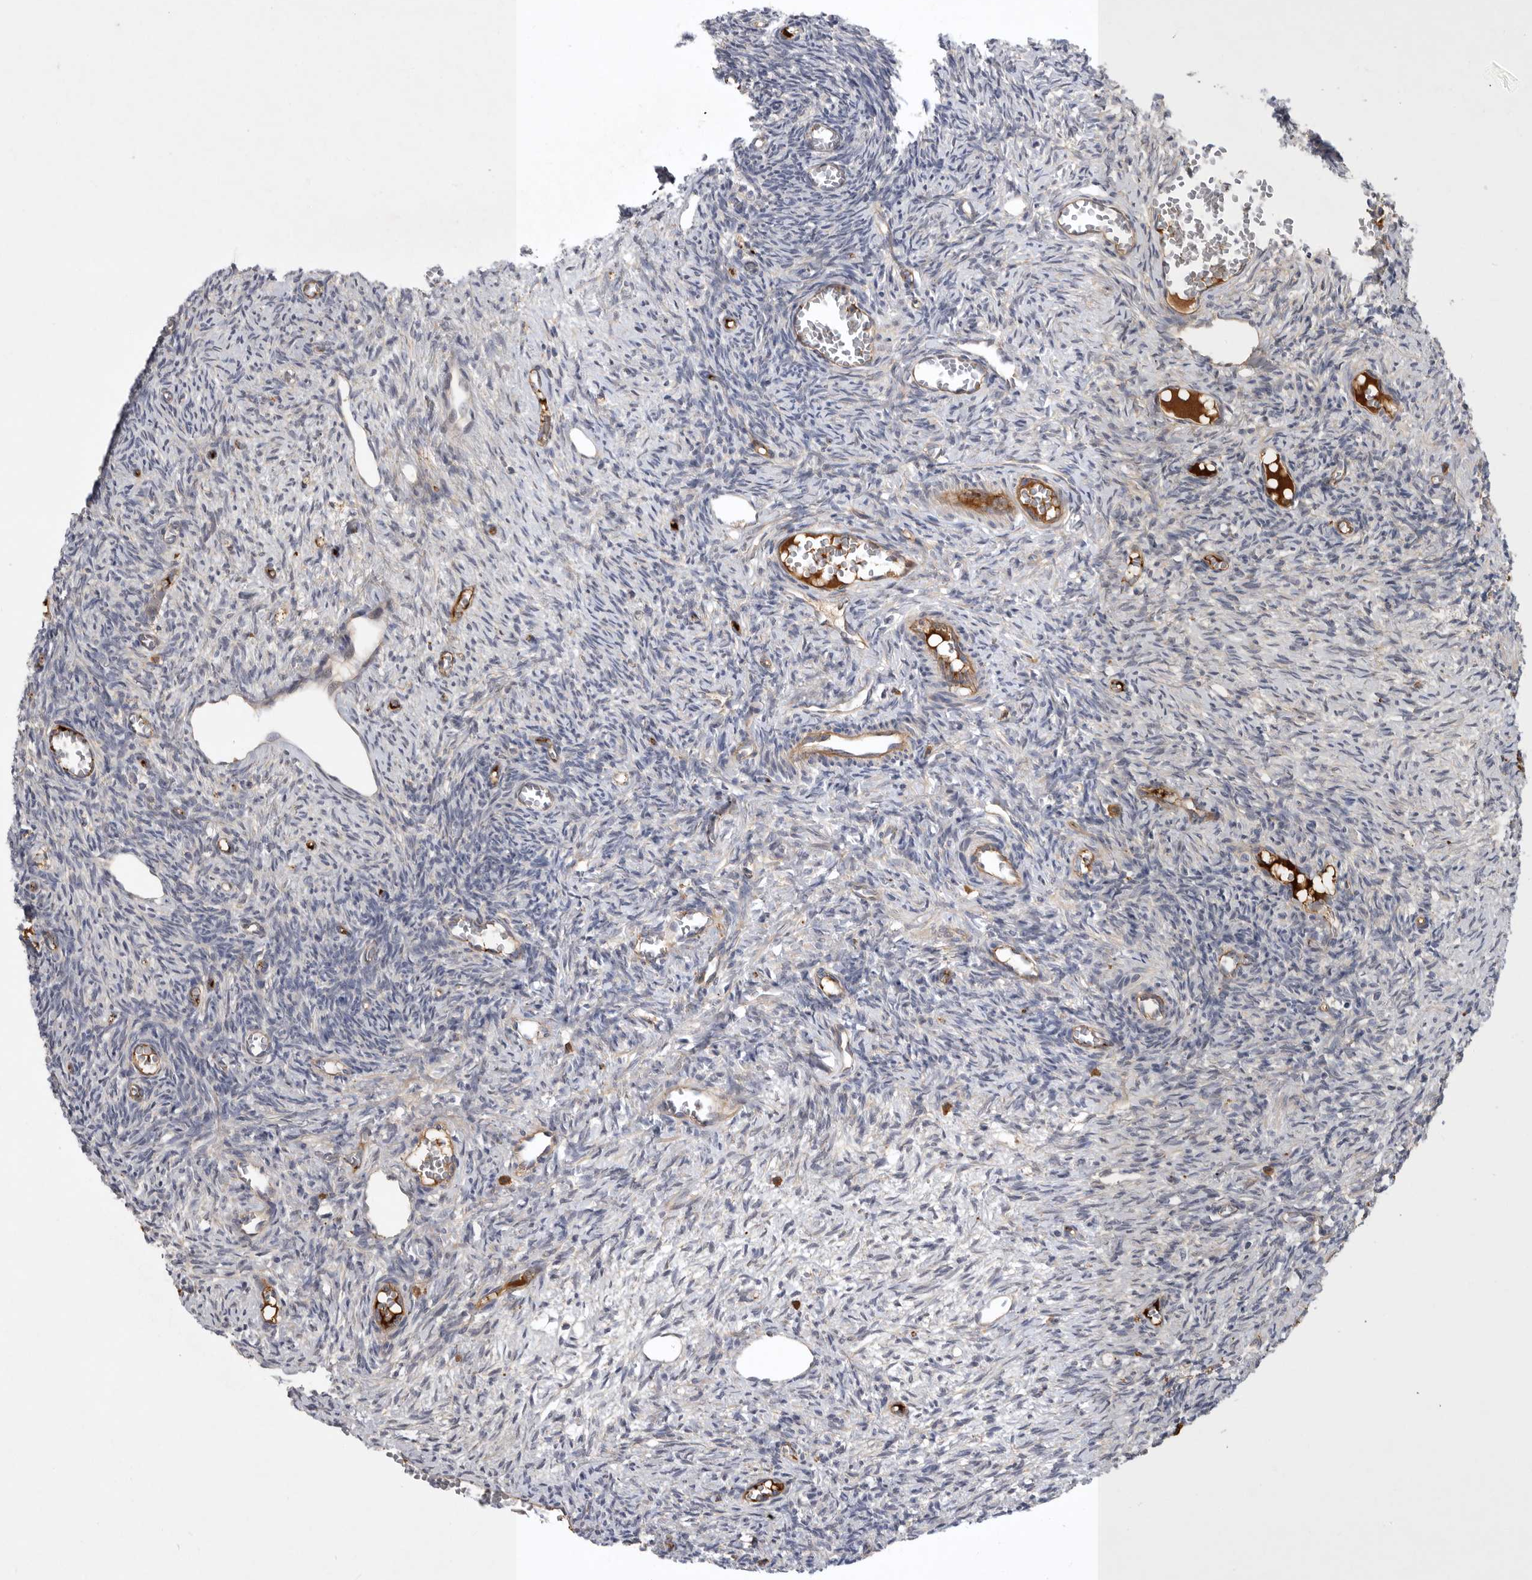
{"staining": {"intensity": "moderate", "quantity": ">75%", "location": "cytoplasmic/membranous"}, "tissue": "ovary", "cell_type": "Follicle cells", "image_type": "normal", "snomed": [{"axis": "morphology", "description": "Normal tissue, NOS"}, {"axis": "topography", "description": "Ovary"}], "caption": "An immunohistochemistry image of normal tissue is shown. Protein staining in brown highlights moderate cytoplasmic/membranous positivity in ovary within follicle cells.", "gene": "MLPH", "patient": {"sex": "female", "age": 27}}